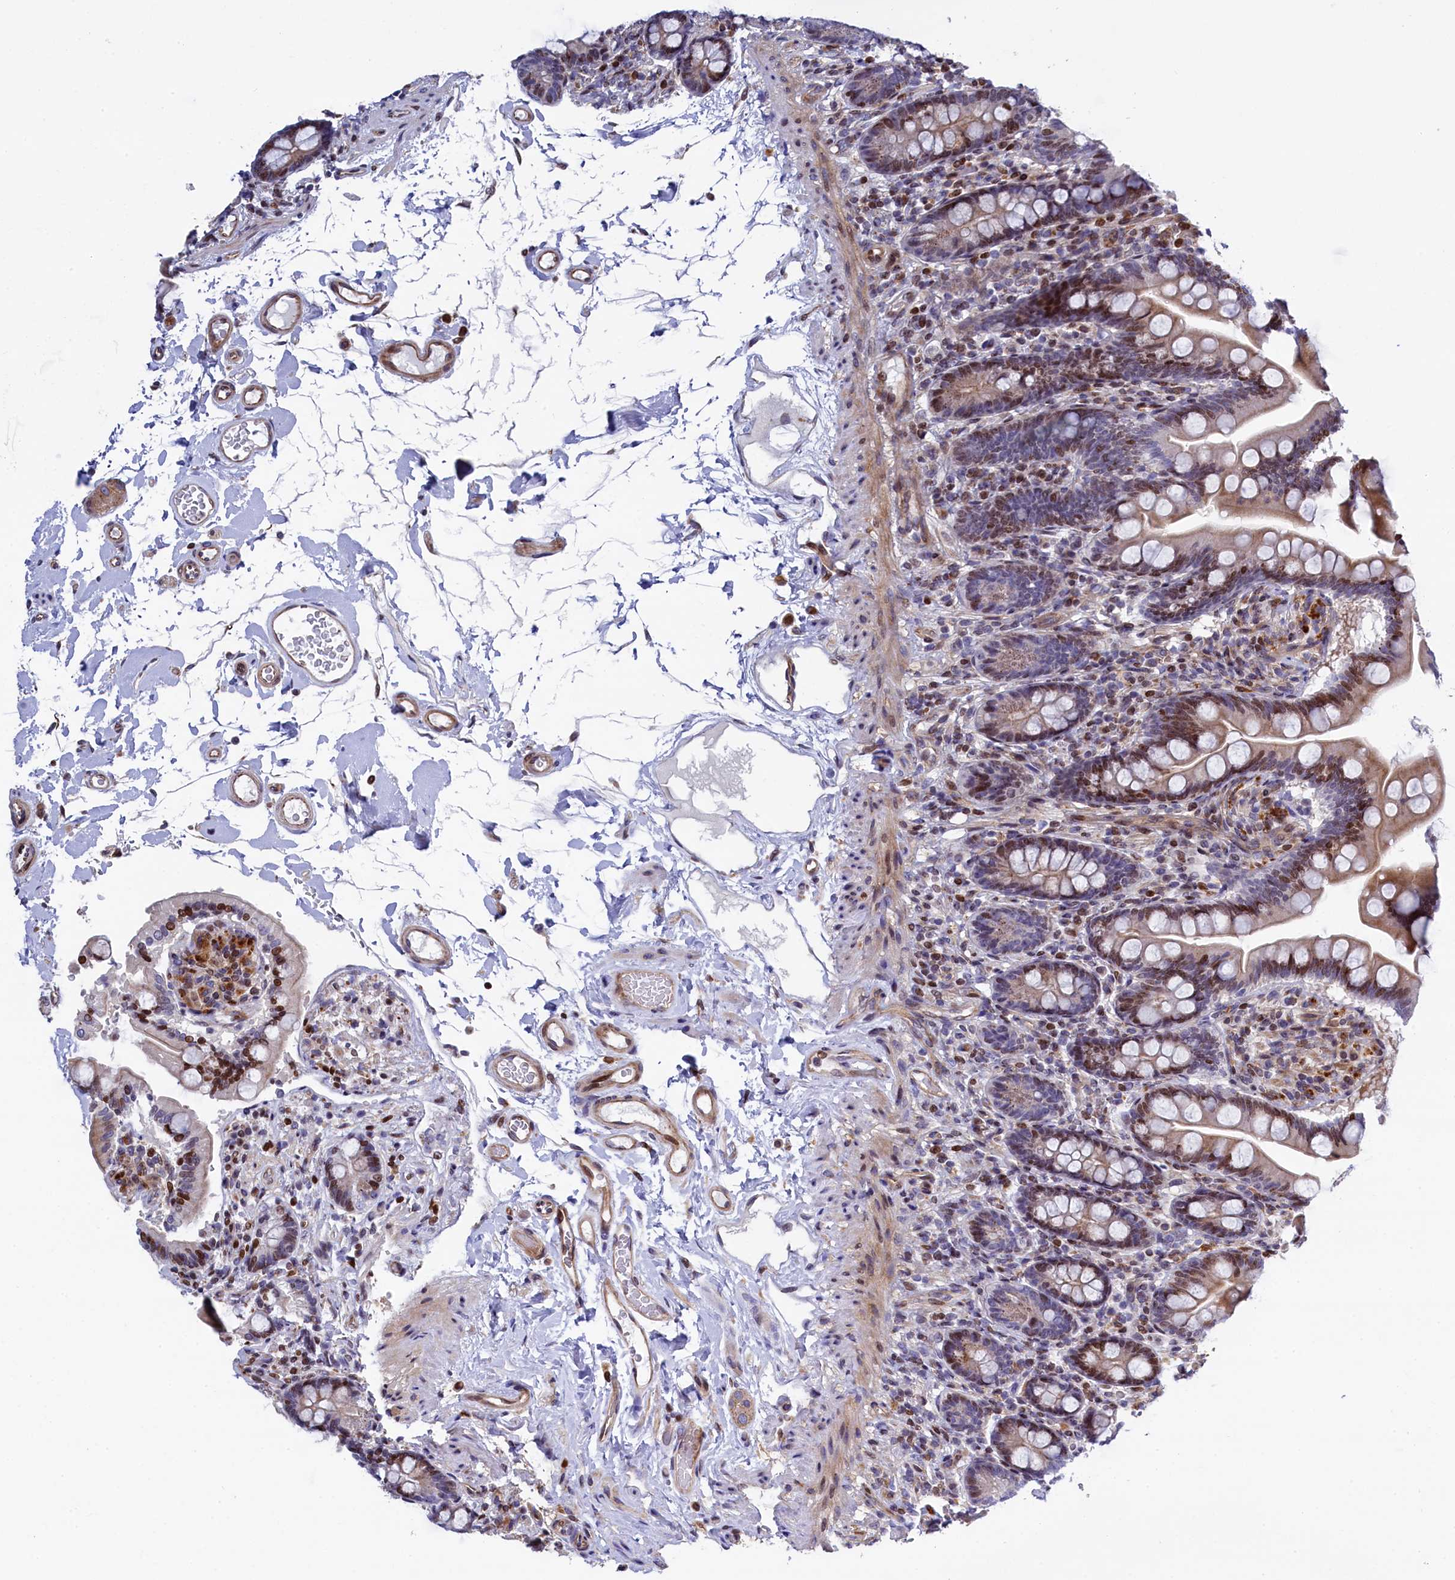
{"staining": {"intensity": "moderate", "quantity": "<25%", "location": "nuclear"}, "tissue": "small intestine", "cell_type": "Glandular cells", "image_type": "normal", "snomed": [{"axis": "morphology", "description": "Normal tissue, NOS"}, {"axis": "topography", "description": "Small intestine"}], "caption": "IHC histopathology image of unremarkable small intestine: small intestine stained using immunohistochemistry reveals low levels of moderate protein expression localized specifically in the nuclear of glandular cells, appearing as a nuclear brown color.", "gene": "TGDS", "patient": {"sex": "female", "age": 64}}